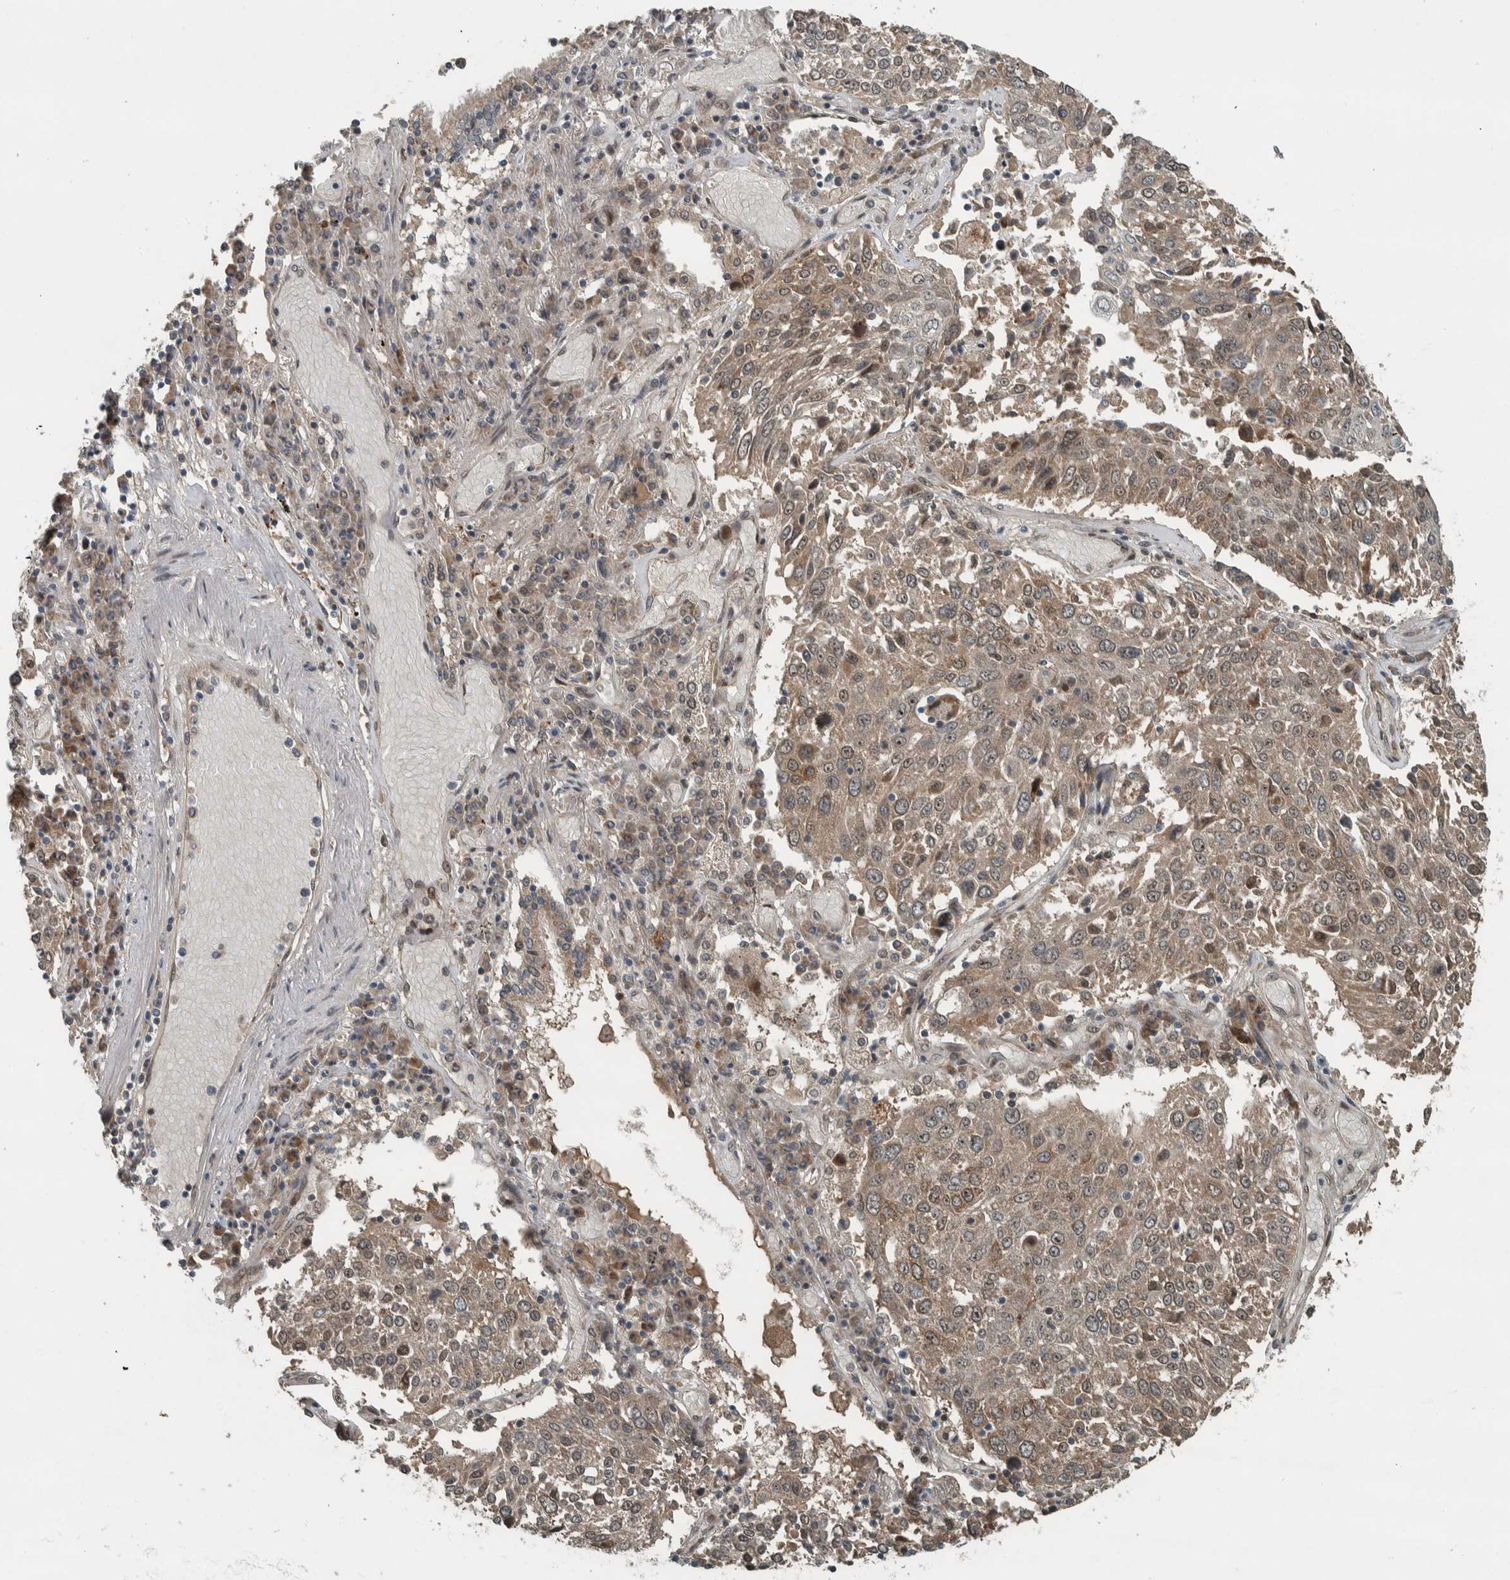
{"staining": {"intensity": "weak", "quantity": ">75%", "location": "cytoplasmic/membranous,nuclear"}, "tissue": "lung cancer", "cell_type": "Tumor cells", "image_type": "cancer", "snomed": [{"axis": "morphology", "description": "Squamous cell carcinoma, NOS"}, {"axis": "topography", "description": "Lung"}], "caption": "IHC (DAB (3,3'-diaminobenzidine)) staining of lung cancer displays weak cytoplasmic/membranous and nuclear protein staining in approximately >75% of tumor cells.", "gene": "XPO5", "patient": {"sex": "male", "age": 65}}